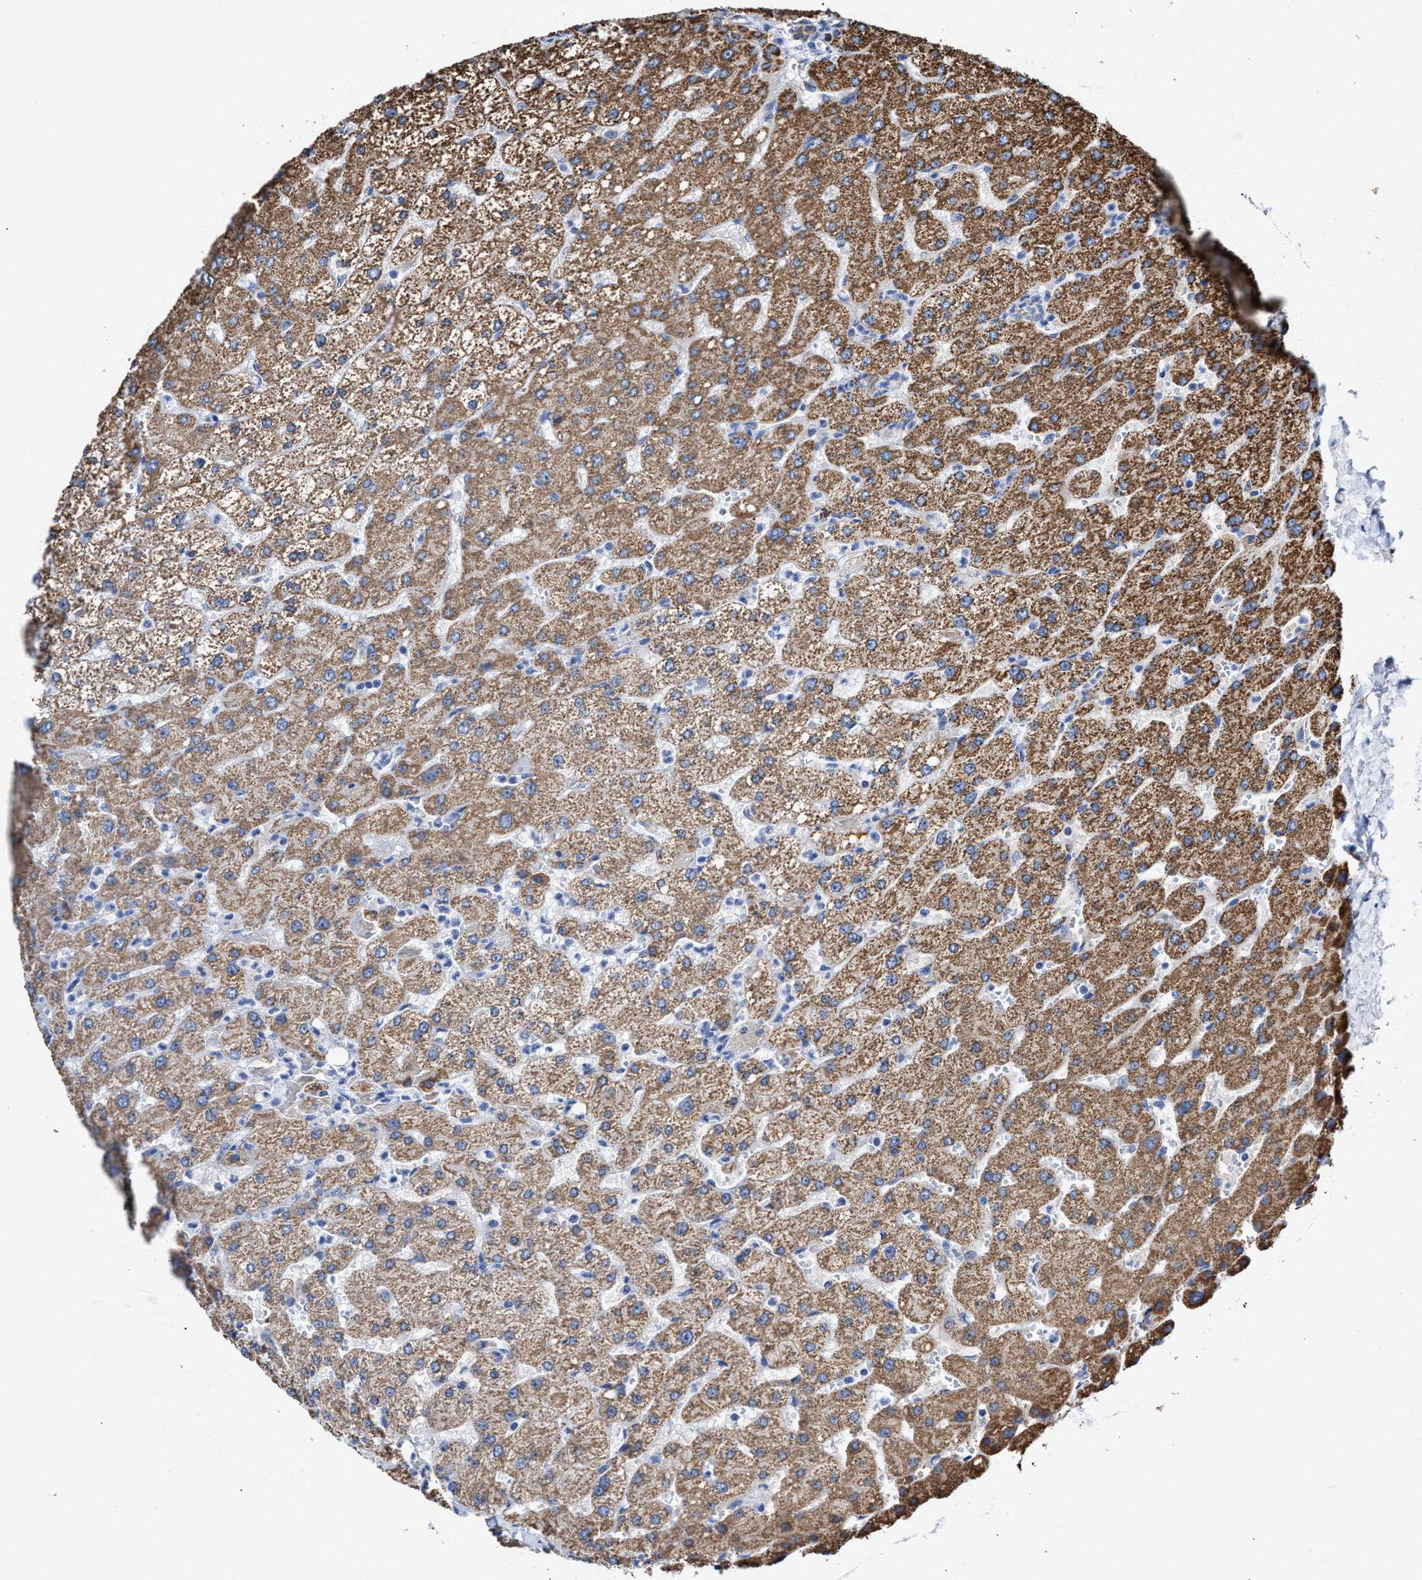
{"staining": {"intensity": "negative", "quantity": "none", "location": "none"}, "tissue": "liver", "cell_type": "Cholangiocytes", "image_type": "normal", "snomed": [{"axis": "morphology", "description": "Normal tissue, NOS"}, {"axis": "topography", "description": "Liver"}], "caption": "The histopathology image reveals no staining of cholangiocytes in benign liver. The staining is performed using DAB (3,3'-diaminobenzidine) brown chromogen with nuclei counter-stained in using hematoxylin.", "gene": "JAG1", "patient": {"sex": "male", "age": 55}}